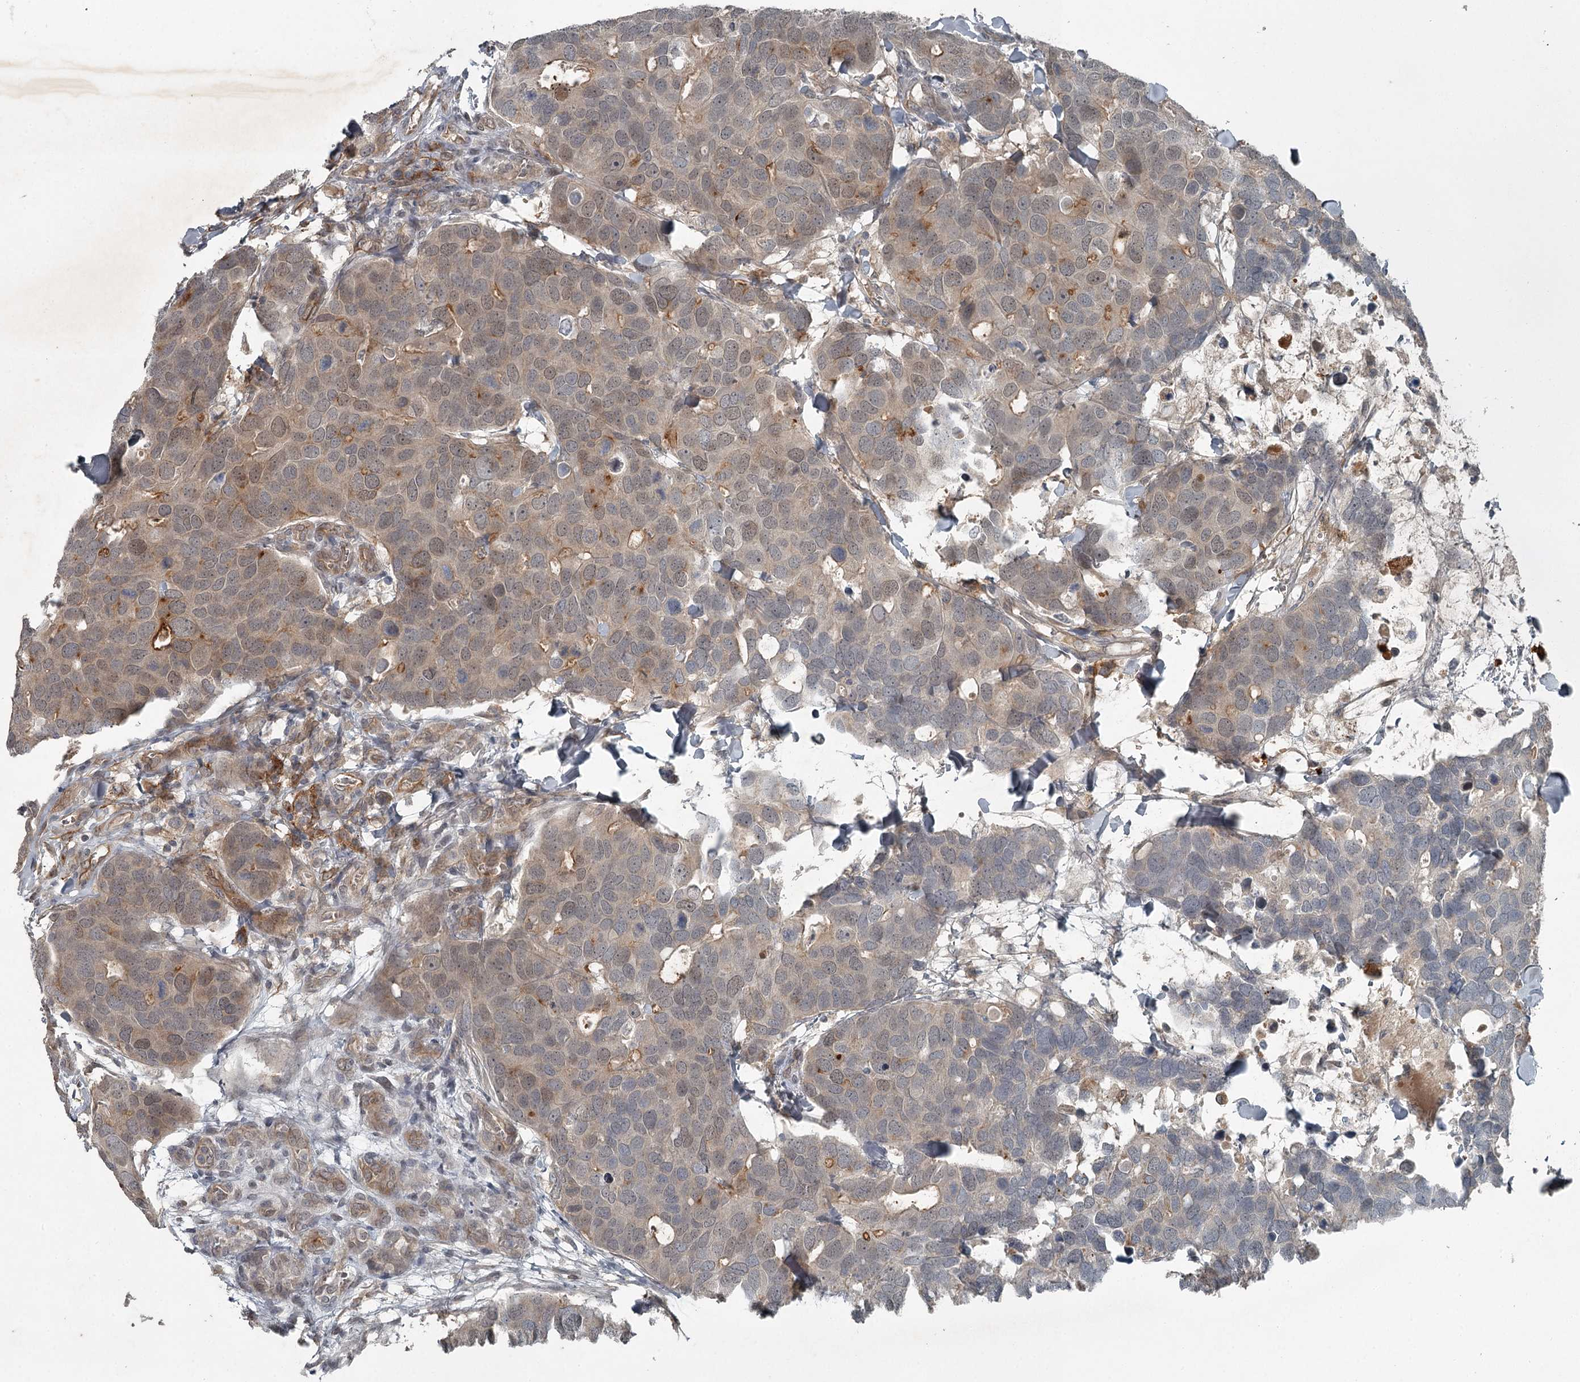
{"staining": {"intensity": "moderate", "quantity": "<25%", "location": "cytoplasmic/membranous"}, "tissue": "breast cancer", "cell_type": "Tumor cells", "image_type": "cancer", "snomed": [{"axis": "morphology", "description": "Duct carcinoma"}, {"axis": "topography", "description": "Breast"}], "caption": "Tumor cells show low levels of moderate cytoplasmic/membranous positivity in approximately <25% of cells in human invasive ductal carcinoma (breast).", "gene": "SLC39A8", "patient": {"sex": "female", "age": 83}}